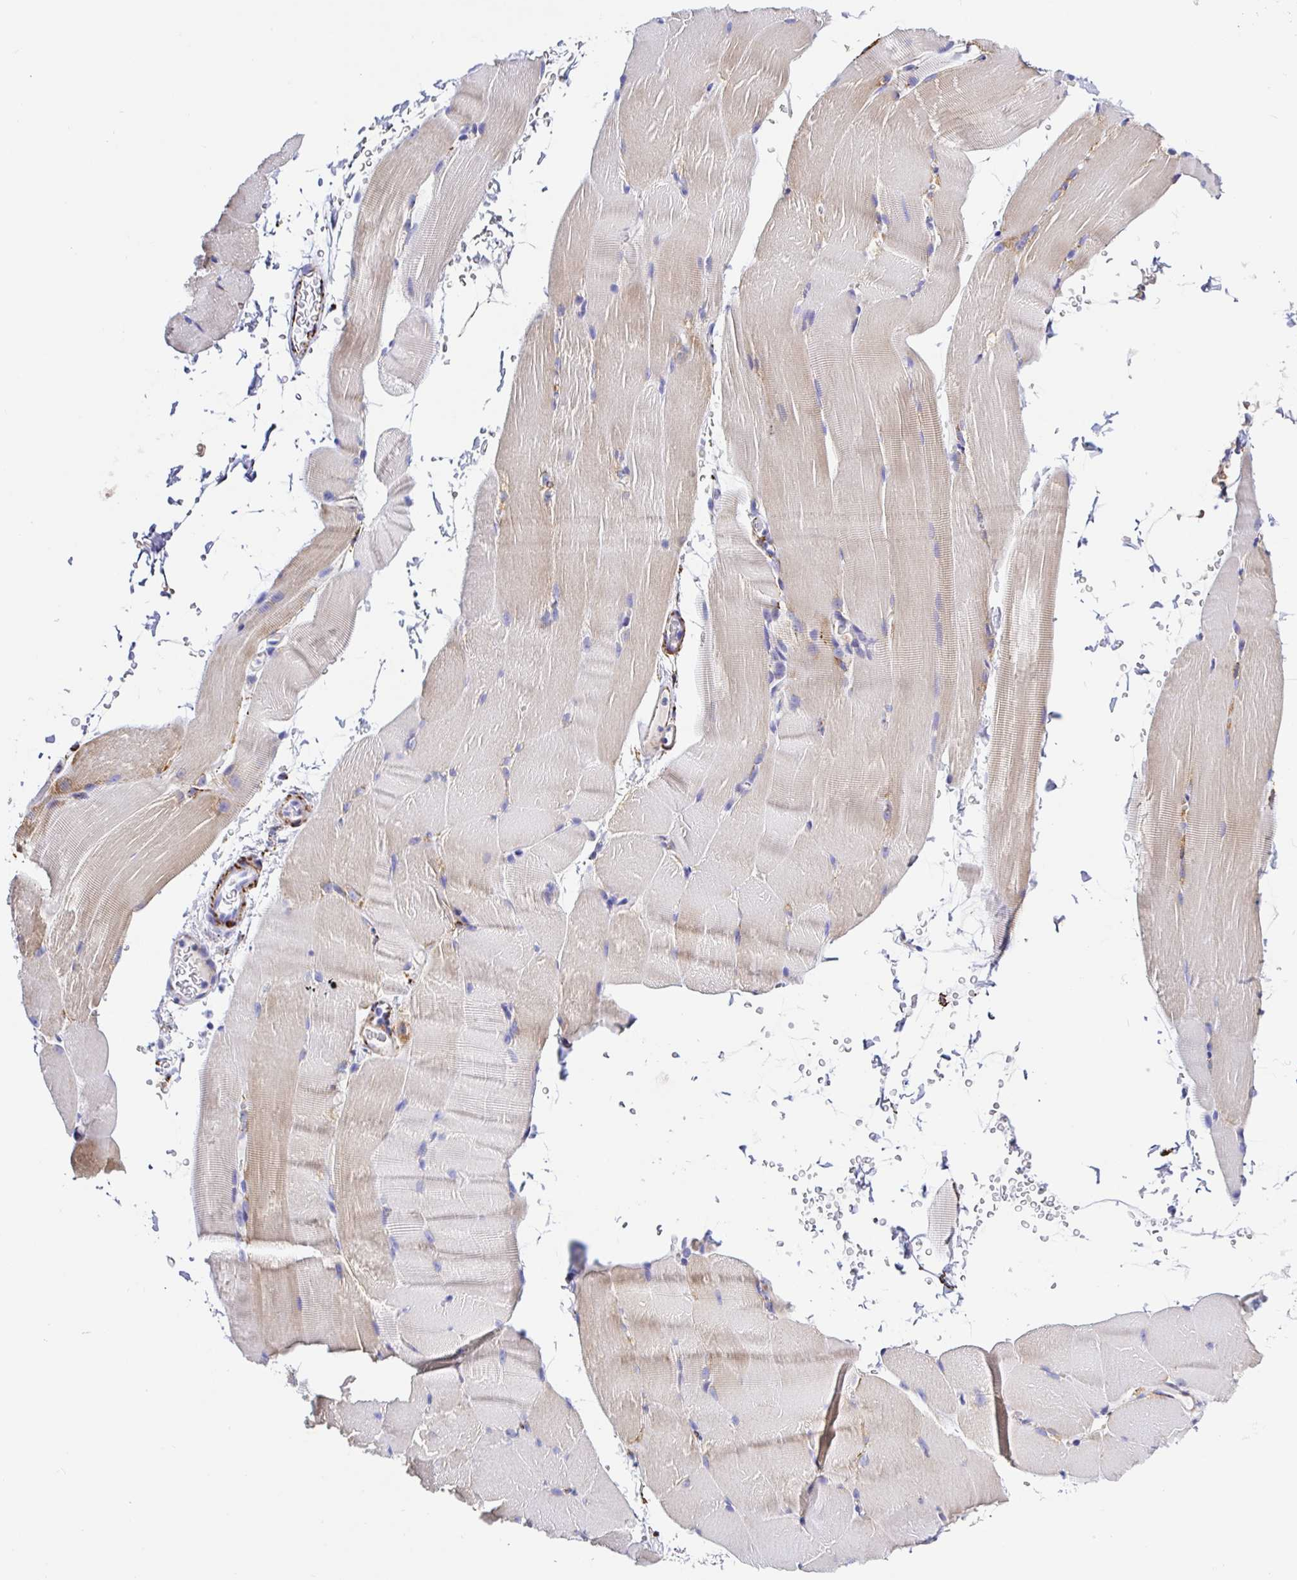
{"staining": {"intensity": "weak", "quantity": "25%-75%", "location": "cytoplasmic/membranous"}, "tissue": "skeletal muscle", "cell_type": "Myocytes", "image_type": "normal", "snomed": [{"axis": "morphology", "description": "Normal tissue, NOS"}, {"axis": "topography", "description": "Skeletal muscle"}], "caption": "IHC histopathology image of normal skeletal muscle: human skeletal muscle stained using IHC demonstrates low levels of weak protein expression localized specifically in the cytoplasmic/membranous of myocytes, appearing as a cytoplasmic/membranous brown color.", "gene": "MAOA", "patient": {"sex": "female", "age": 37}}